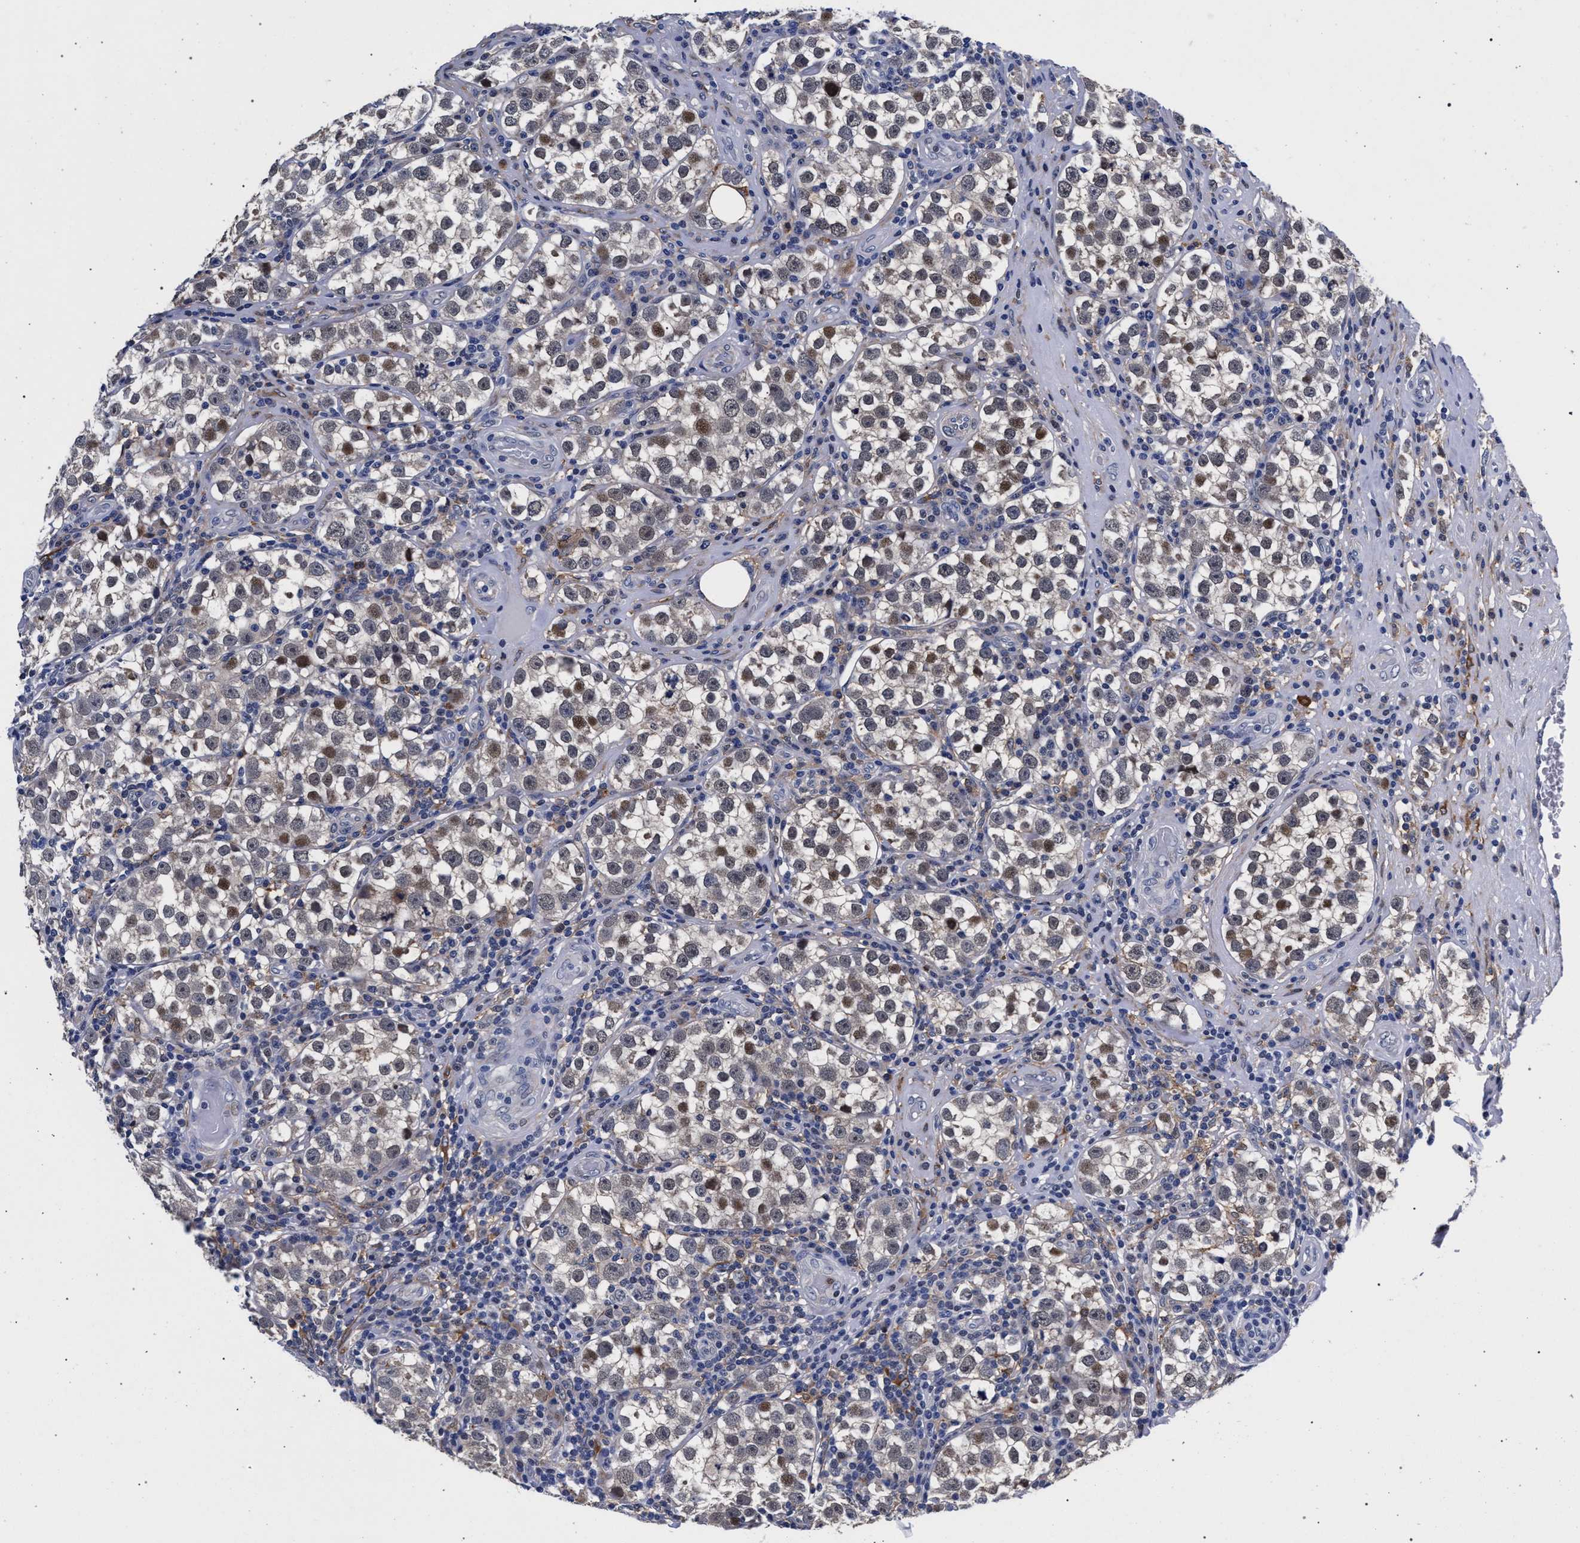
{"staining": {"intensity": "moderate", "quantity": "25%-75%", "location": "nuclear"}, "tissue": "testis cancer", "cell_type": "Tumor cells", "image_type": "cancer", "snomed": [{"axis": "morphology", "description": "Normal tissue, NOS"}, {"axis": "morphology", "description": "Seminoma, NOS"}, {"axis": "topography", "description": "Testis"}], "caption": "High-power microscopy captured an immunohistochemistry image of testis cancer (seminoma), revealing moderate nuclear expression in approximately 25%-75% of tumor cells.", "gene": "ZNF462", "patient": {"sex": "male", "age": 43}}